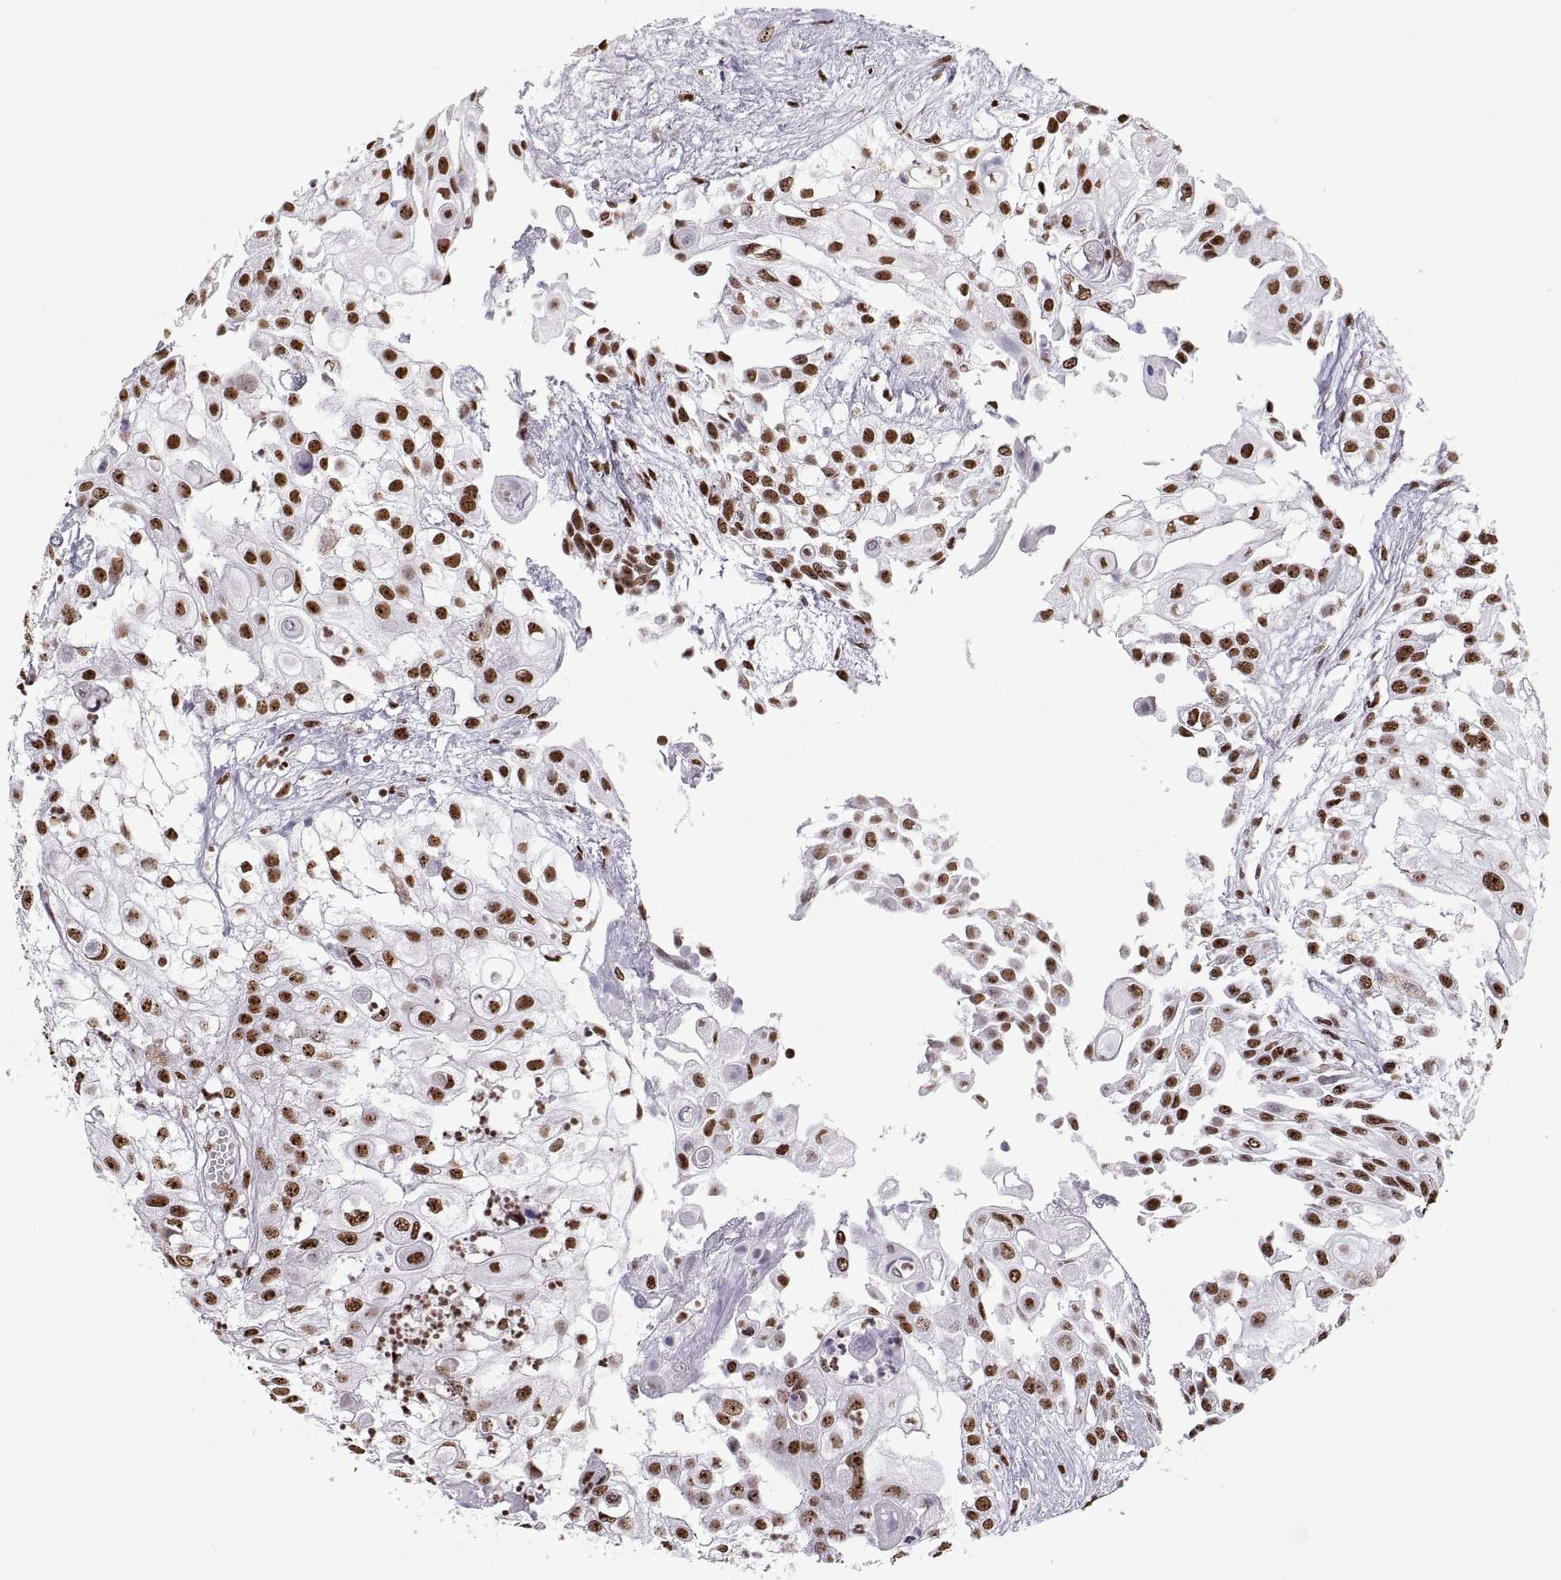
{"staining": {"intensity": "moderate", "quantity": ">75%", "location": "nuclear"}, "tissue": "urothelial cancer", "cell_type": "Tumor cells", "image_type": "cancer", "snomed": [{"axis": "morphology", "description": "Urothelial carcinoma, High grade"}, {"axis": "topography", "description": "Urinary bladder"}], "caption": "DAB (3,3'-diaminobenzidine) immunohistochemical staining of human urothelial cancer demonstrates moderate nuclear protein staining in approximately >75% of tumor cells.", "gene": "SNAI1", "patient": {"sex": "female", "age": 79}}